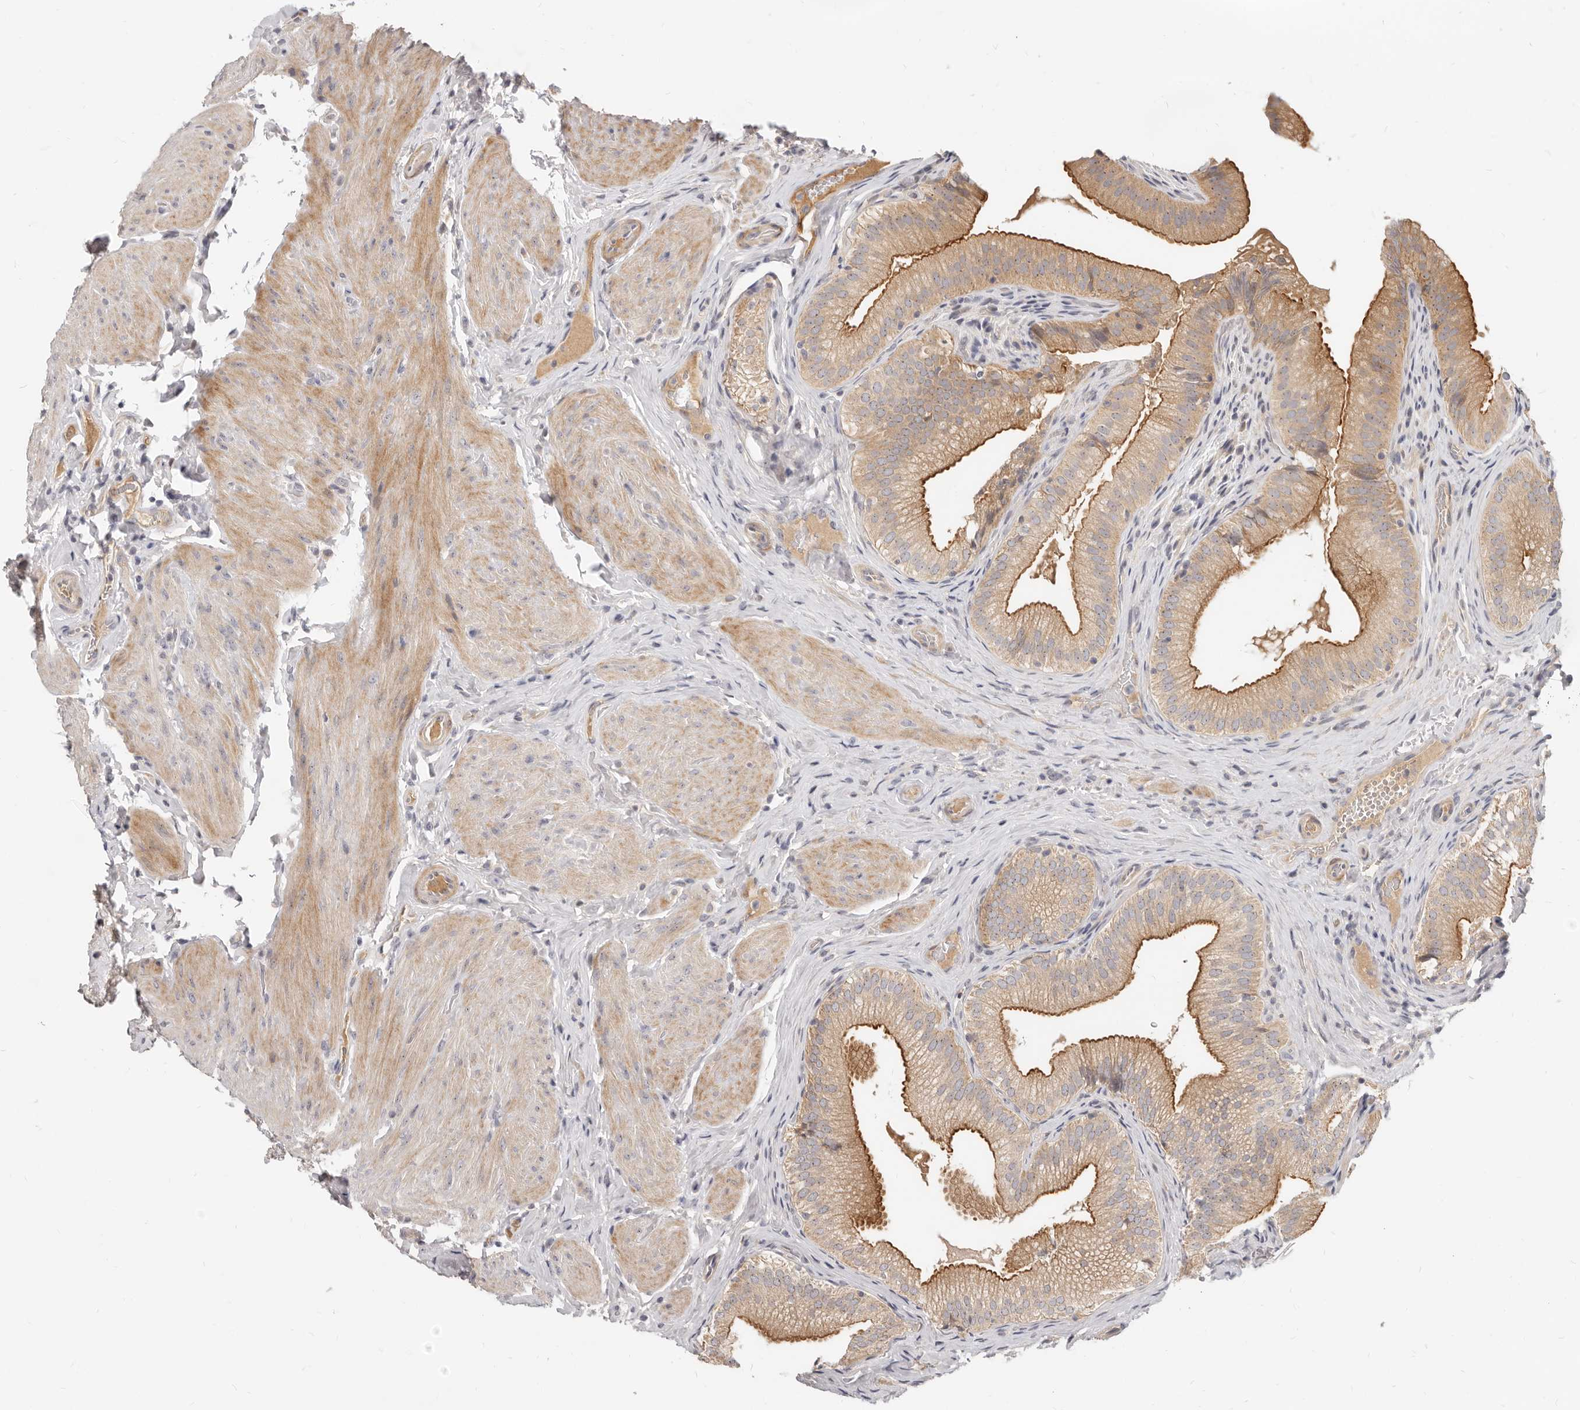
{"staining": {"intensity": "moderate", "quantity": ">75%", "location": "cytoplasmic/membranous"}, "tissue": "gallbladder", "cell_type": "Glandular cells", "image_type": "normal", "snomed": [{"axis": "morphology", "description": "Normal tissue, NOS"}, {"axis": "topography", "description": "Gallbladder"}], "caption": "The histopathology image displays immunohistochemical staining of unremarkable gallbladder. There is moderate cytoplasmic/membranous expression is identified in about >75% of glandular cells. (Stains: DAB (3,3'-diaminobenzidine) in brown, nuclei in blue, Microscopy: brightfield microscopy at high magnification).", "gene": "MICALL2", "patient": {"sex": "female", "age": 30}}